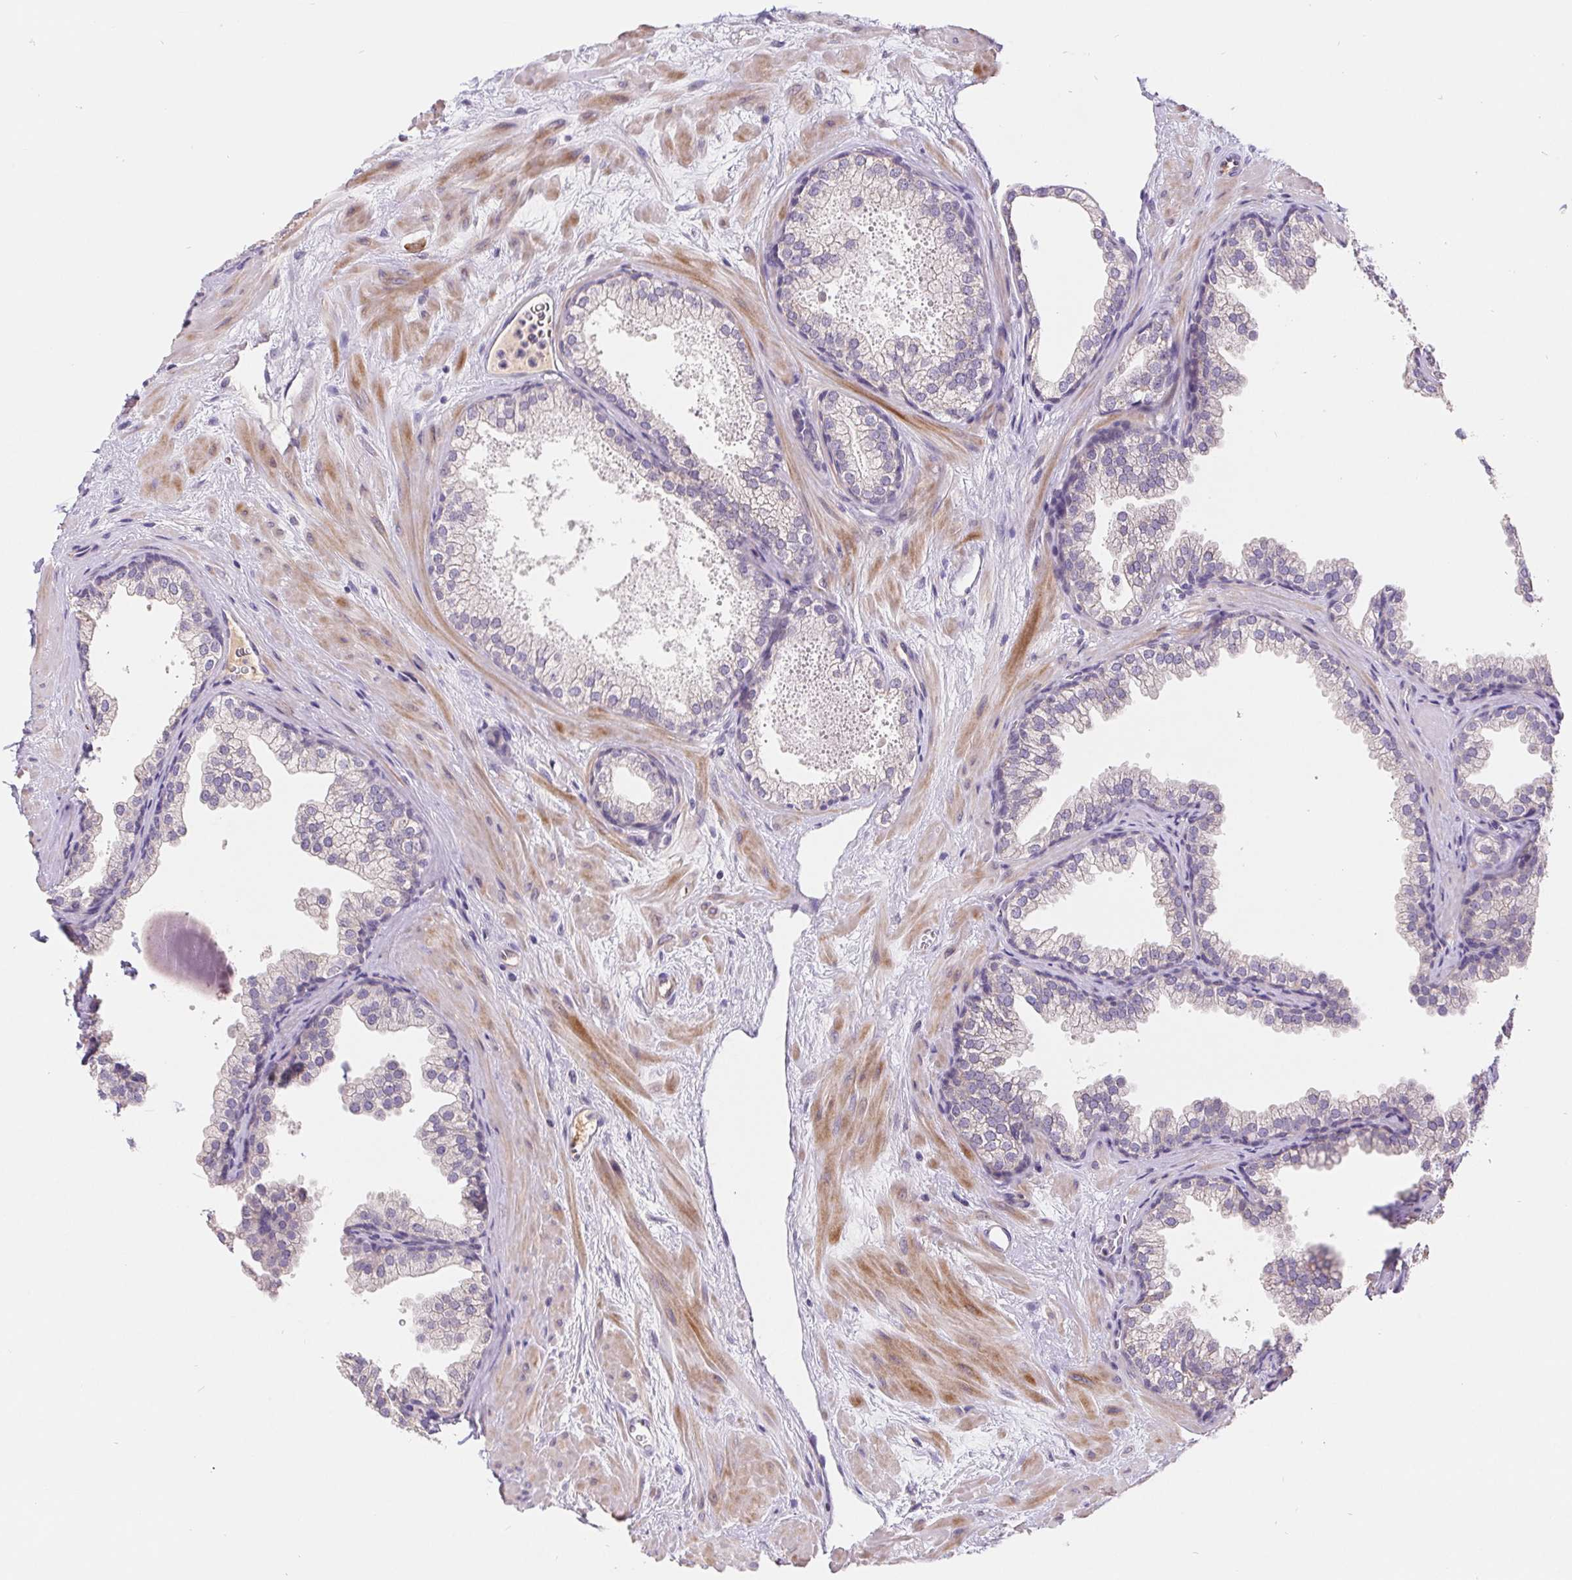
{"staining": {"intensity": "negative", "quantity": "none", "location": "none"}, "tissue": "prostate", "cell_type": "Glandular cells", "image_type": "normal", "snomed": [{"axis": "morphology", "description": "Normal tissue, NOS"}, {"axis": "topography", "description": "Prostate"}], "caption": "DAB immunohistochemical staining of normal human prostate displays no significant positivity in glandular cells.", "gene": "EMC6", "patient": {"sex": "male", "age": 37}}